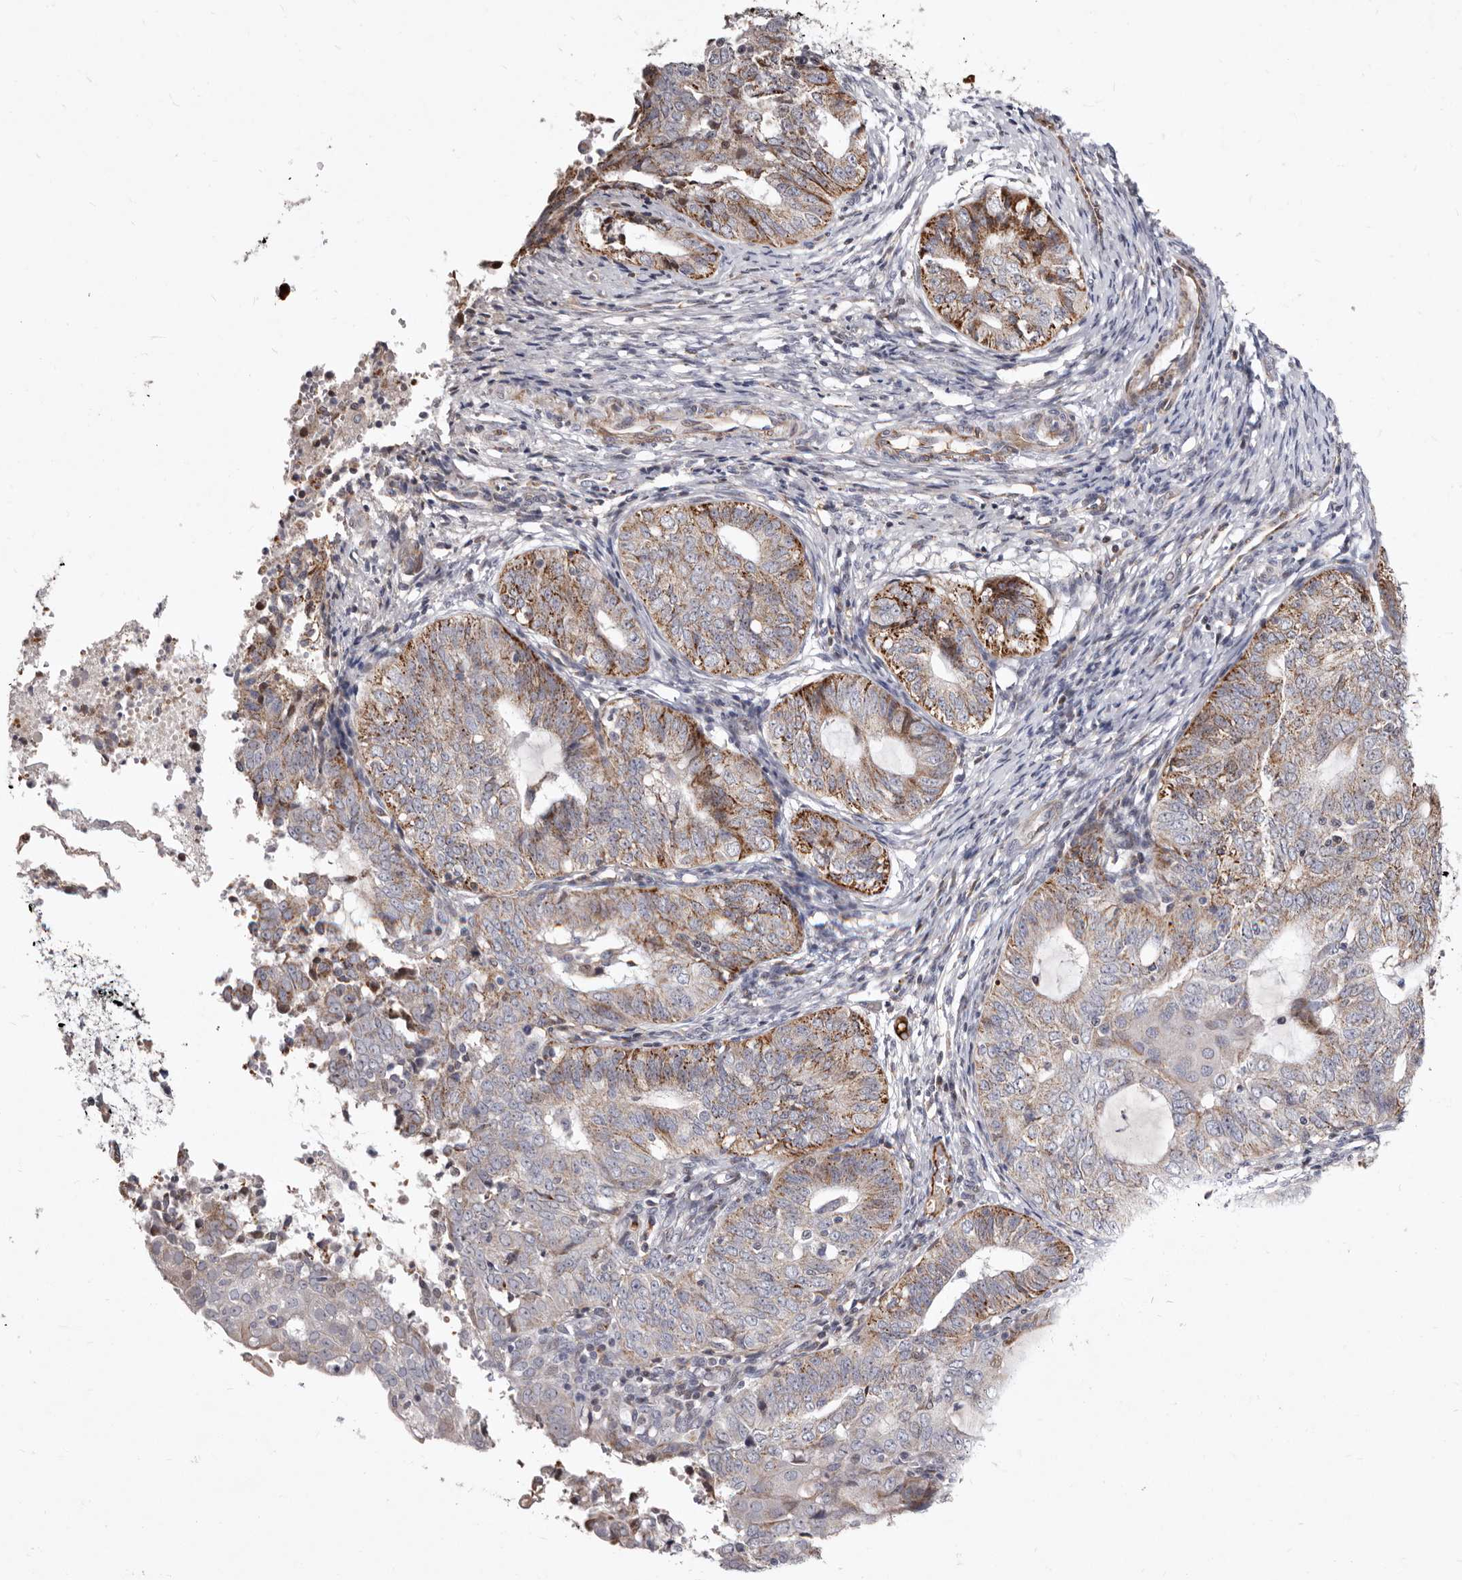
{"staining": {"intensity": "moderate", "quantity": "25%-75%", "location": "cytoplasmic/membranous"}, "tissue": "endometrial cancer", "cell_type": "Tumor cells", "image_type": "cancer", "snomed": [{"axis": "morphology", "description": "Adenocarcinoma, NOS"}, {"axis": "topography", "description": "Endometrium"}], "caption": "Protein expression analysis of endometrial cancer (adenocarcinoma) exhibits moderate cytoplasmic/membranous expression in approximately 25%-75% of tumor cells. The protein is shown in brown color, while the nuclei are stained blue.", "gene": "NUBPL", "patient": {"sex": "female", "age": 32}}